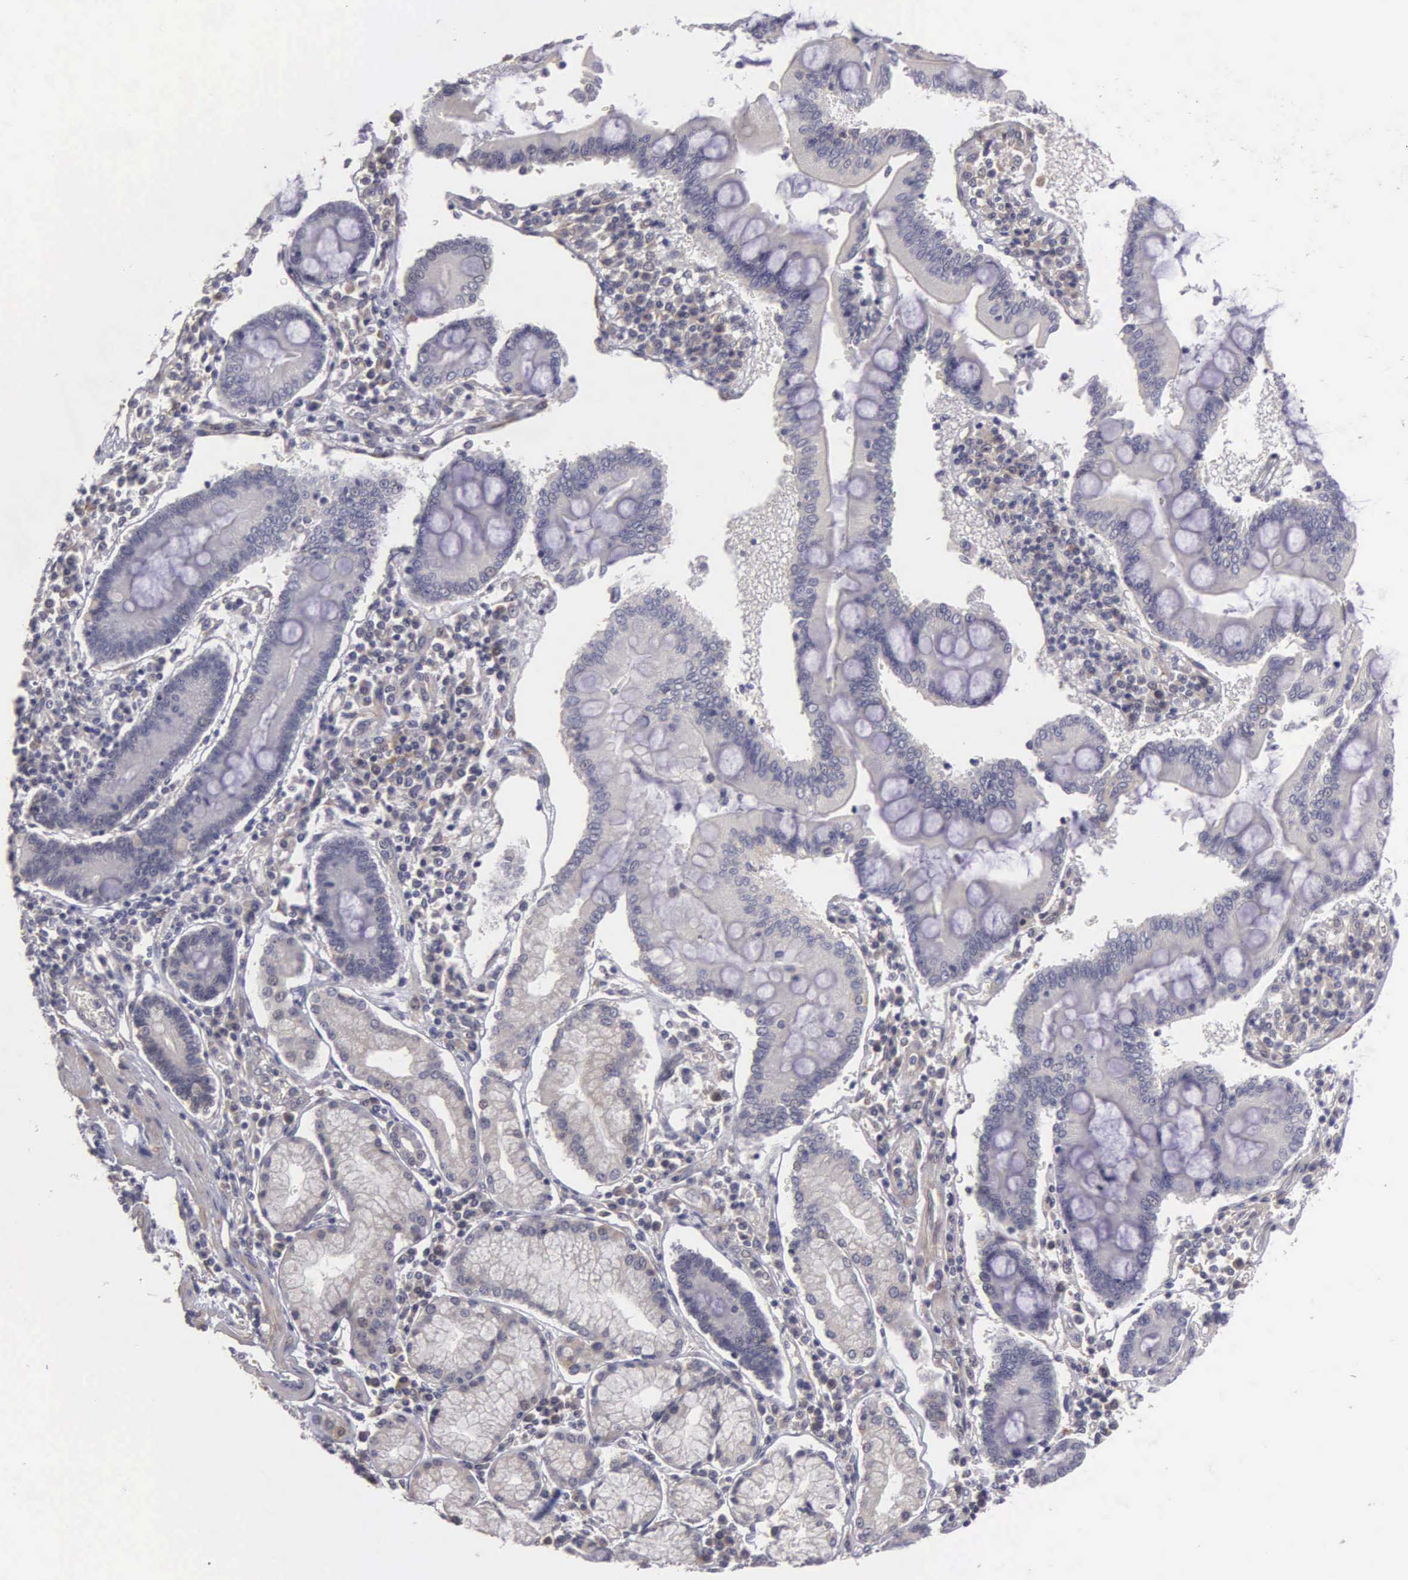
{"staining": {"intensity": "negative", "quantity": "none", "location": "none"}, "tissue": "pancreatic cancer", "cell_type": "Tumor cells", "image_type": "cancer", "snomed": [{"axis": "morphology", "description": "Adenocarcinoma, NOS"}, {"axis": "topography", "description": "Pancreas"}], "caption": "Tumor cells are negative for protein expression in human adenocarcinoma (pancreatic).", "gene": "RTL10", "patient": {"sex": "female", "age": 57}}